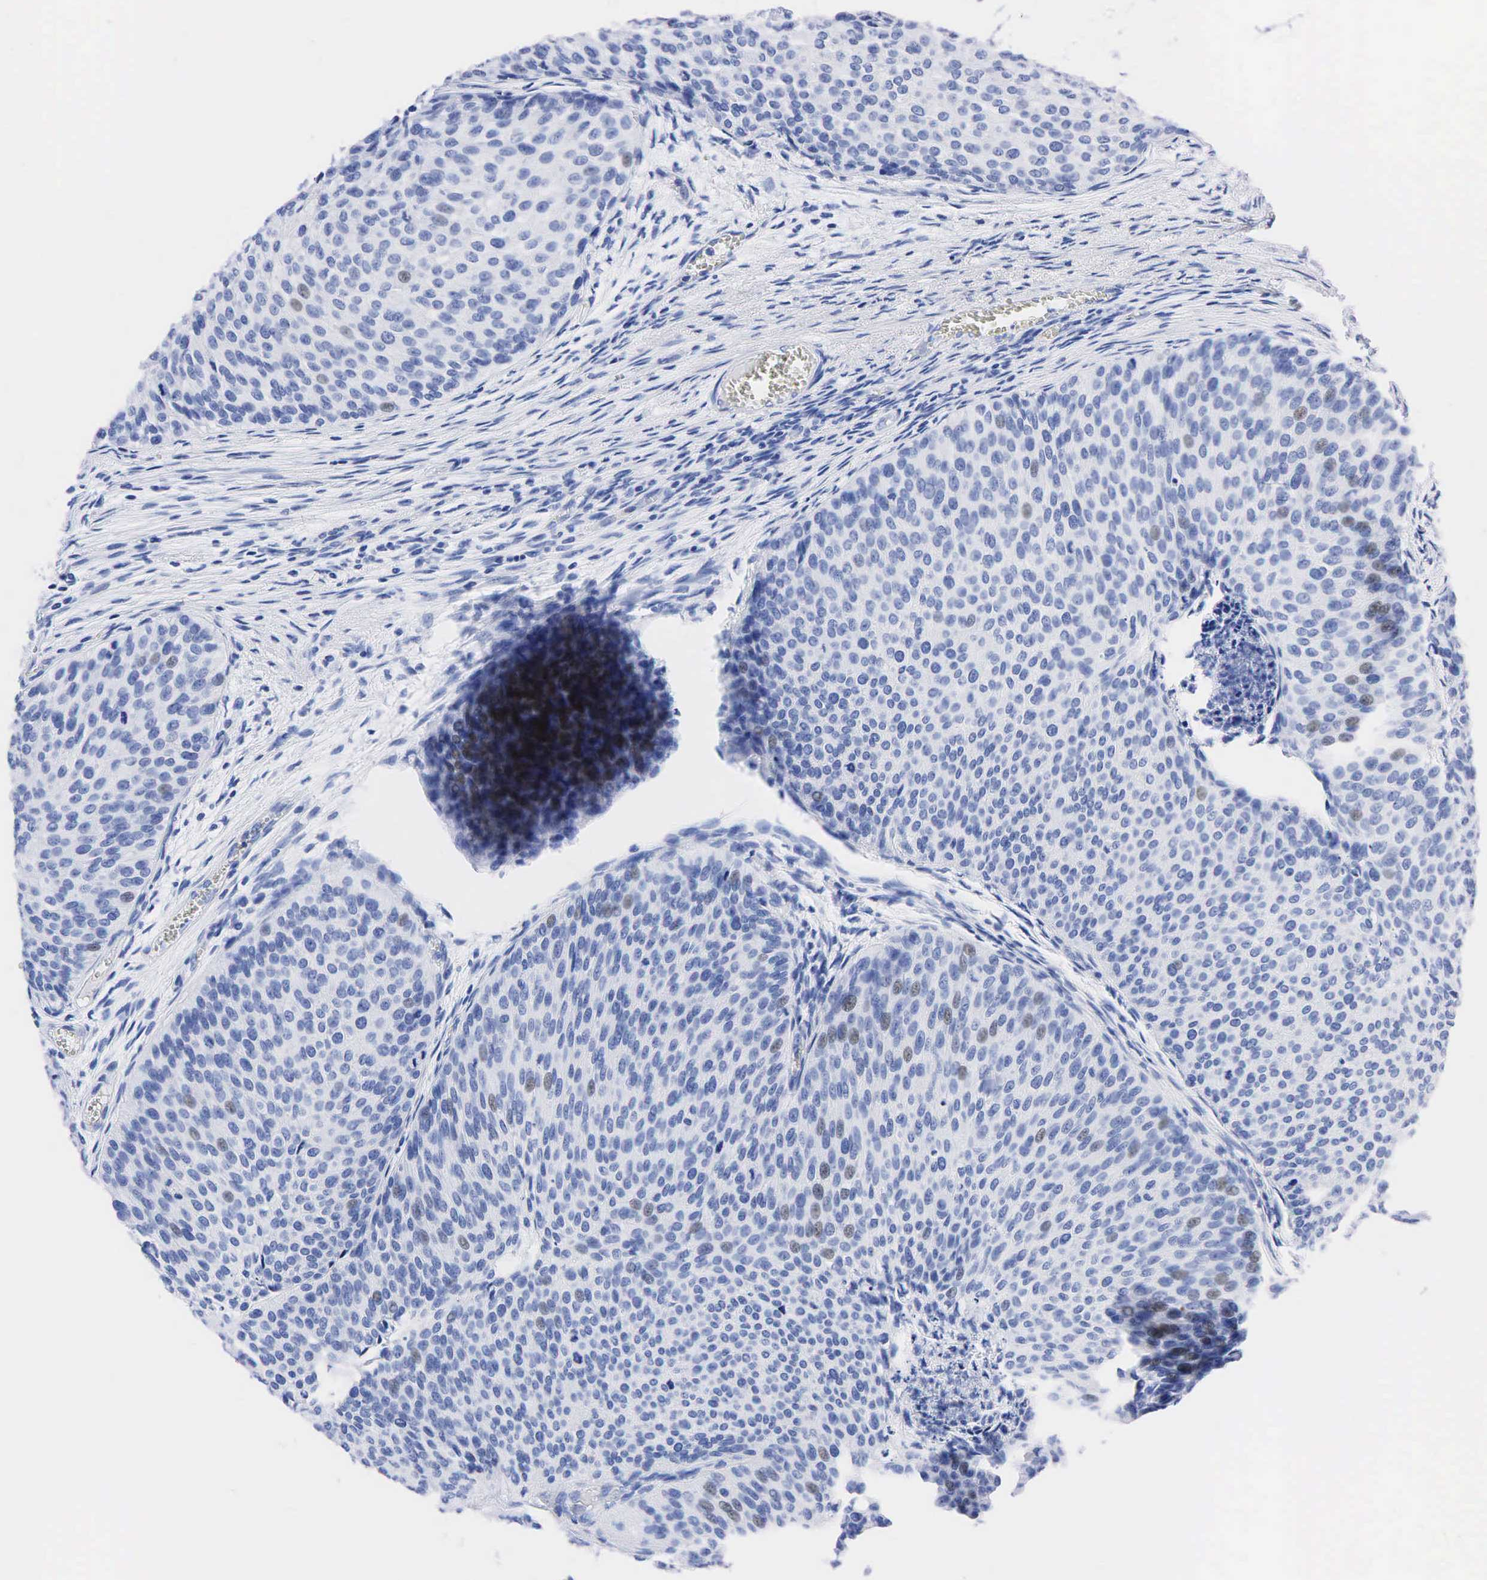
{"staining": {"intensity": "weak", "quantity": "<25%", "location": "nuclear"}, "tissue": "urothelial cancer", "cell_type": "Tumor cells", "image_type": "cancer", "snomed": [{"axis": "morphology", "description": "Urothelial carcinoma, Low grade"}, {"axis": "topography", "description": "Urinary bladder"}], "caption": "A high-resolution photomicrograph shows immunohistochemistry staining of urothelial cancer, which exhibits no significant positivity in tumor cells.", "gene": "PTH", "patient": {"sex": "male", "age": 84}}